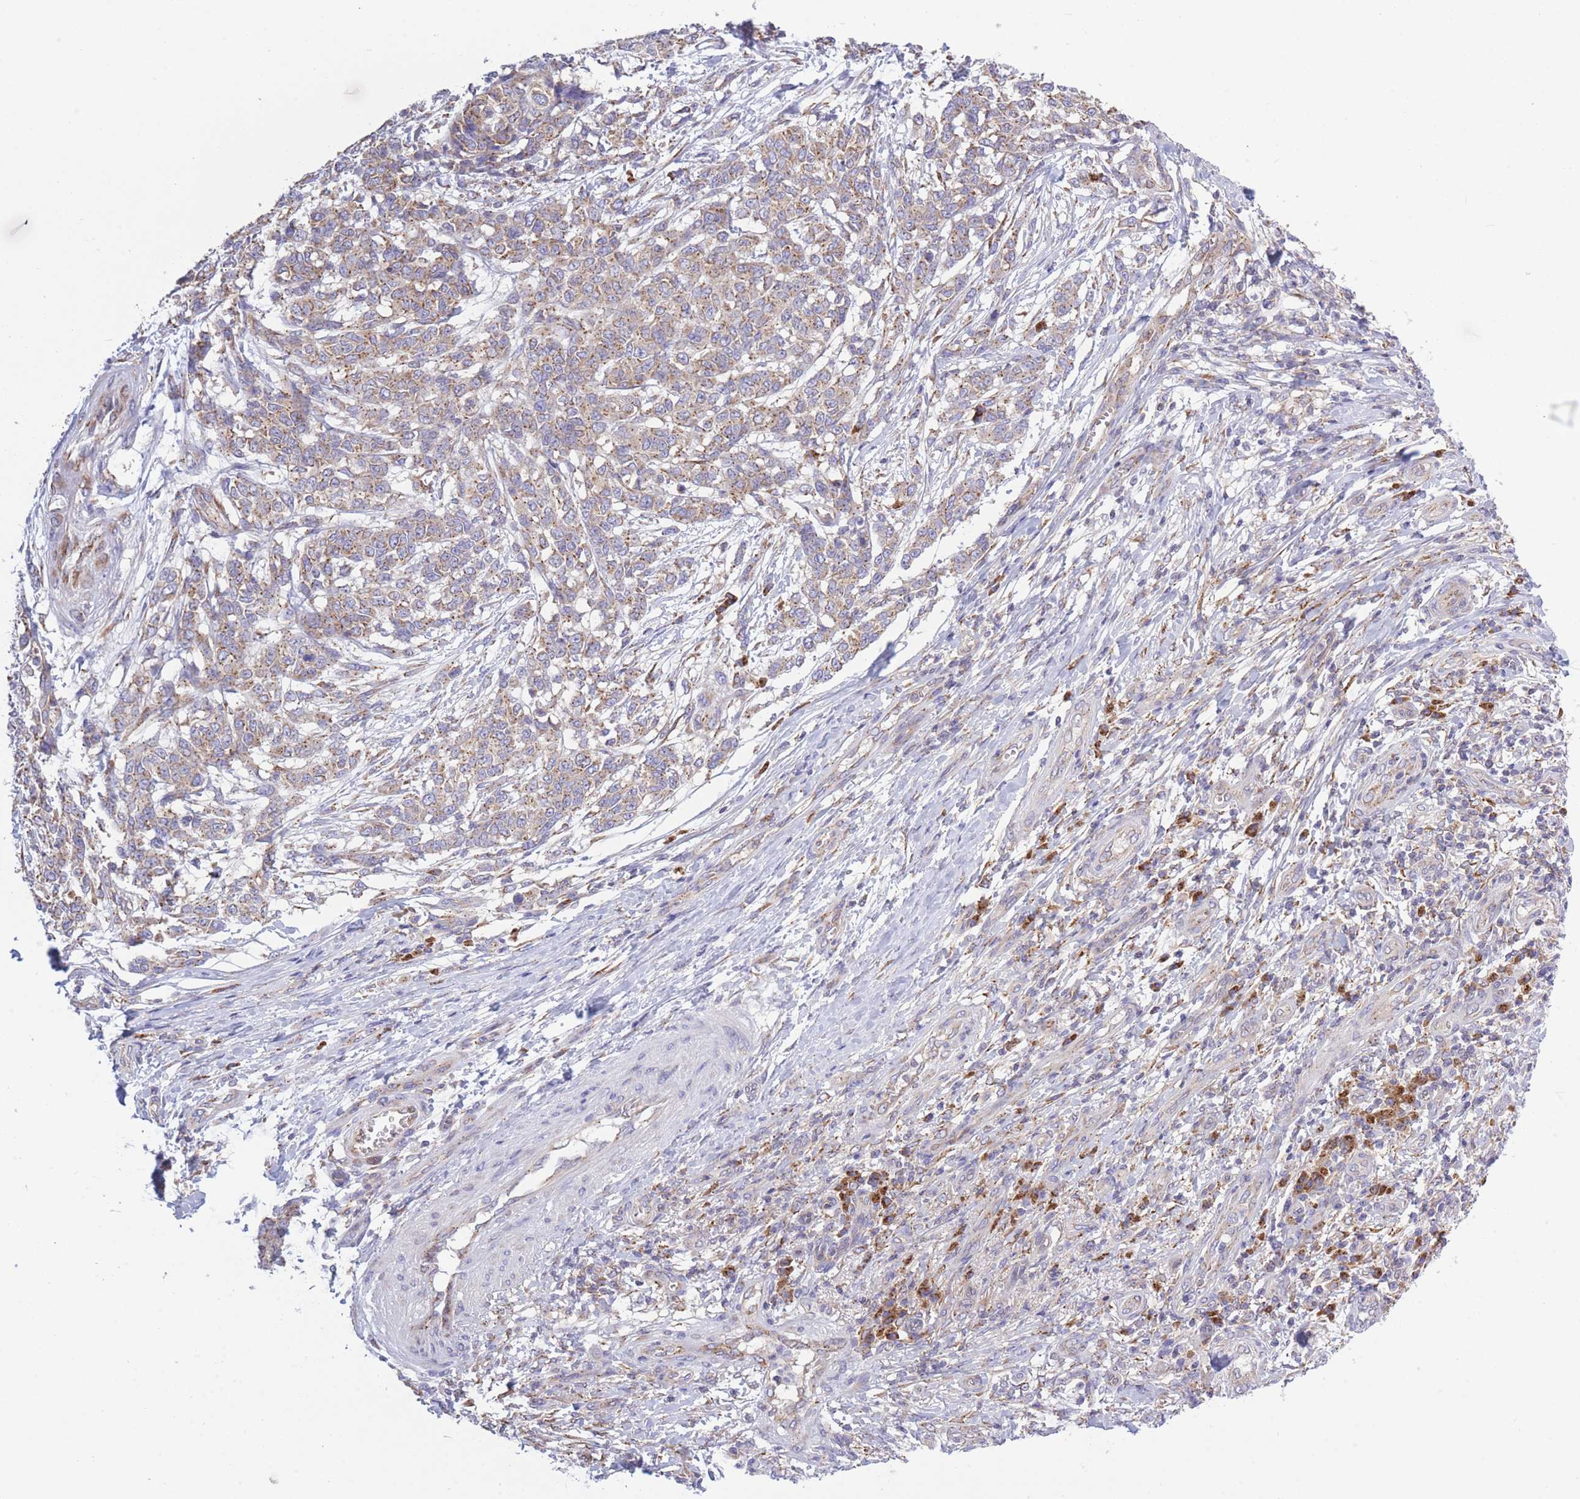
{"staining": {"intensity": "moderate", "quantity": ">75%", "location": "cytoplasmic/membranous"}, "tissue": "melanoma", "cell_type": "Tumor cells", "image_type": "cancer", "snomed": [{"axis": "morphology", "description": "Malignant melanoma, NOS"}, {"axis": "topography", "description": "Skin"}], "caption": "Immunohistochemistry image of human malignant melanoma stained for a protein (brown), which demonstrates medium levels of moderate cytoplasmic/membranous expression in about >75% of tumor cells.", "gene": "COPG2", "patient": {"sex": "male", "age": 49}}